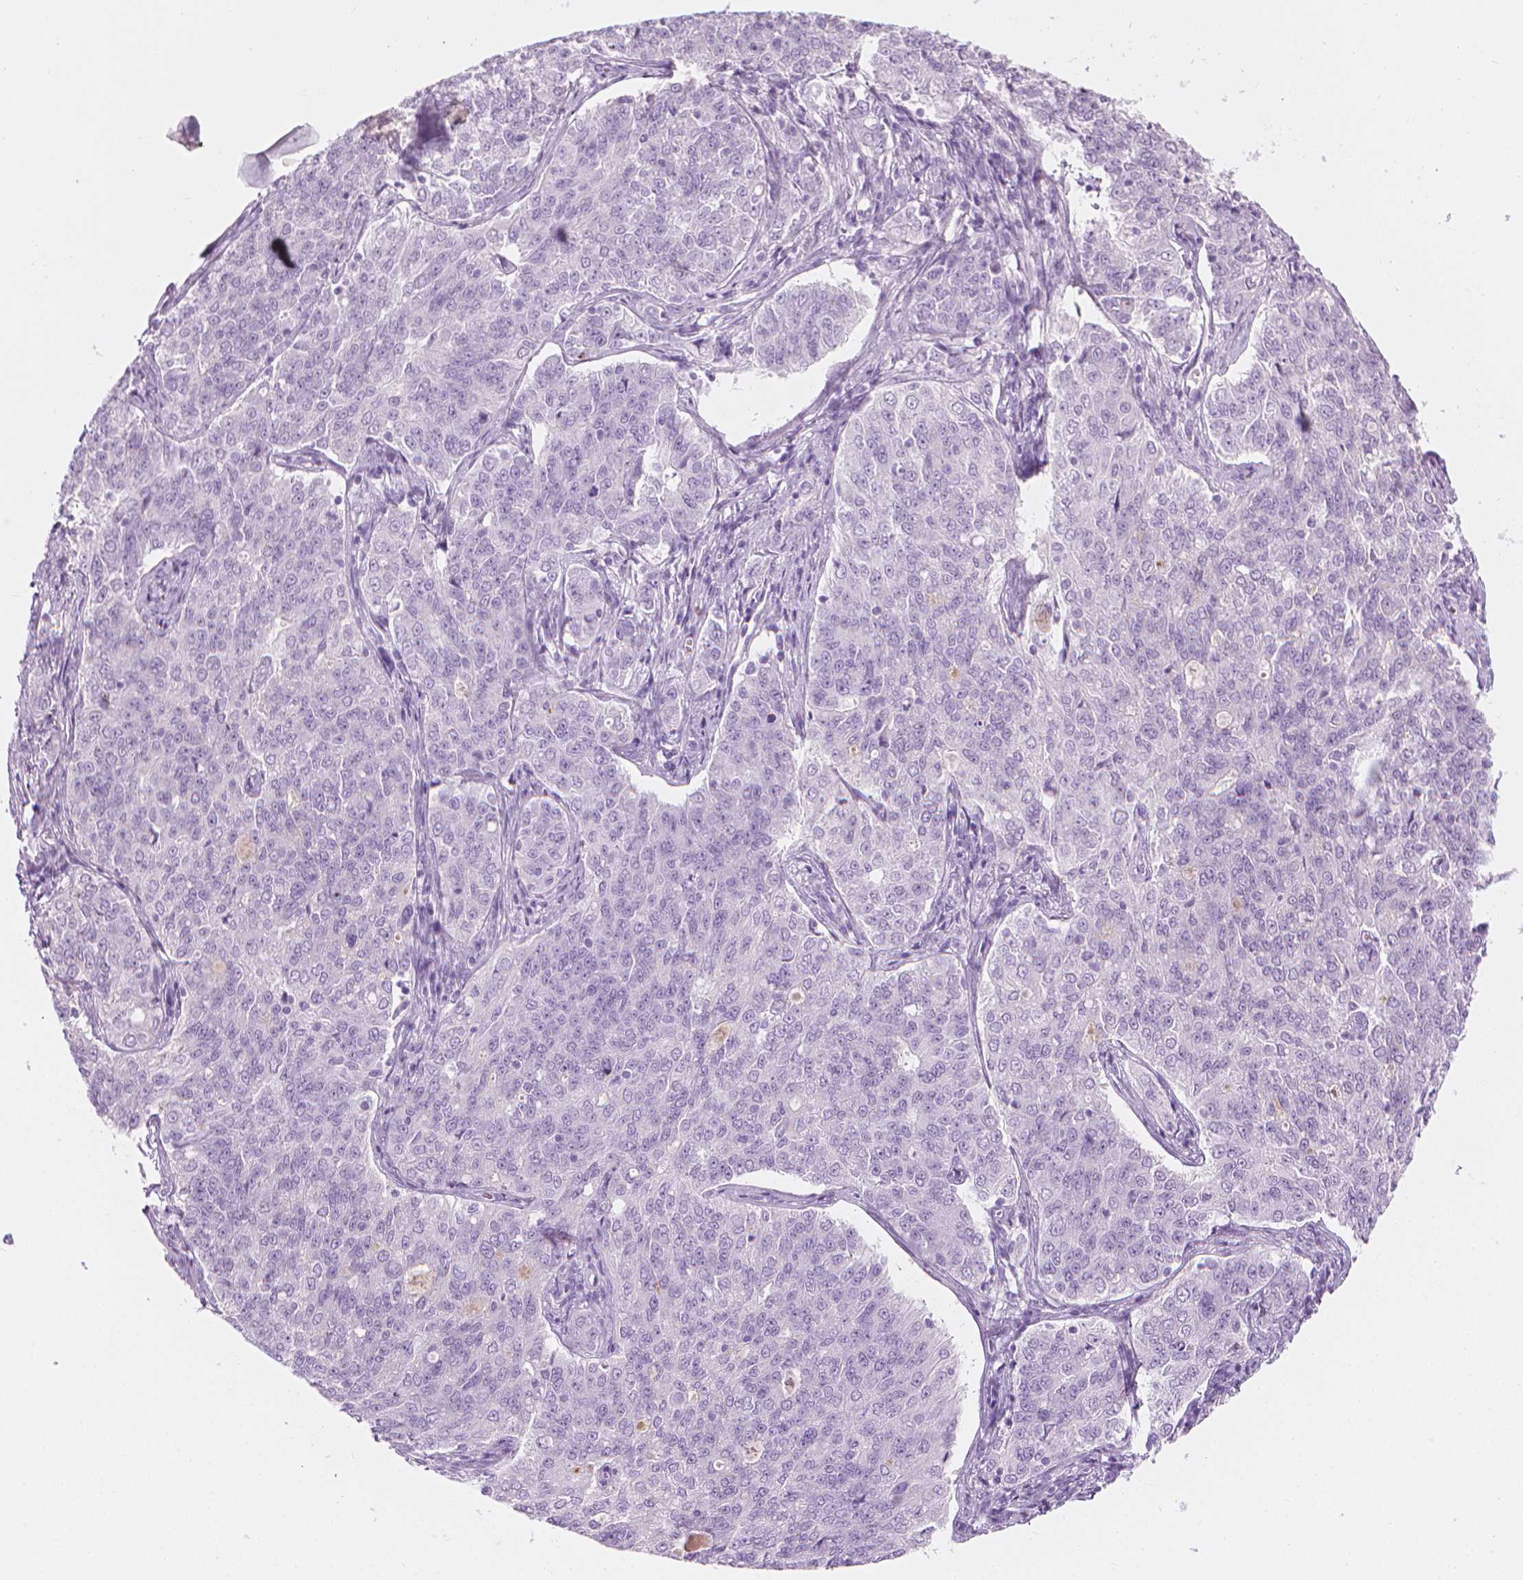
{"staining": {"intensity": "negative", "quantity": "none", "location": "none"}, "tissue": "endometrial cancer", "cell_type": "Tumor cells", "image_type": "cancer", "snomed": [{"axis": "morphology", "description": "Adenocarcinoma, NOS"}, {"axis": "topography", "description": "Endometrium"}], "caption": "DAB (3,3'-diaminobenzidine) immunohistochemical staining of human endometrial cancer displays no significant expression in tumor cells.", "gene": "SCG3", "patient": {"sex": "female", "age": 43}}